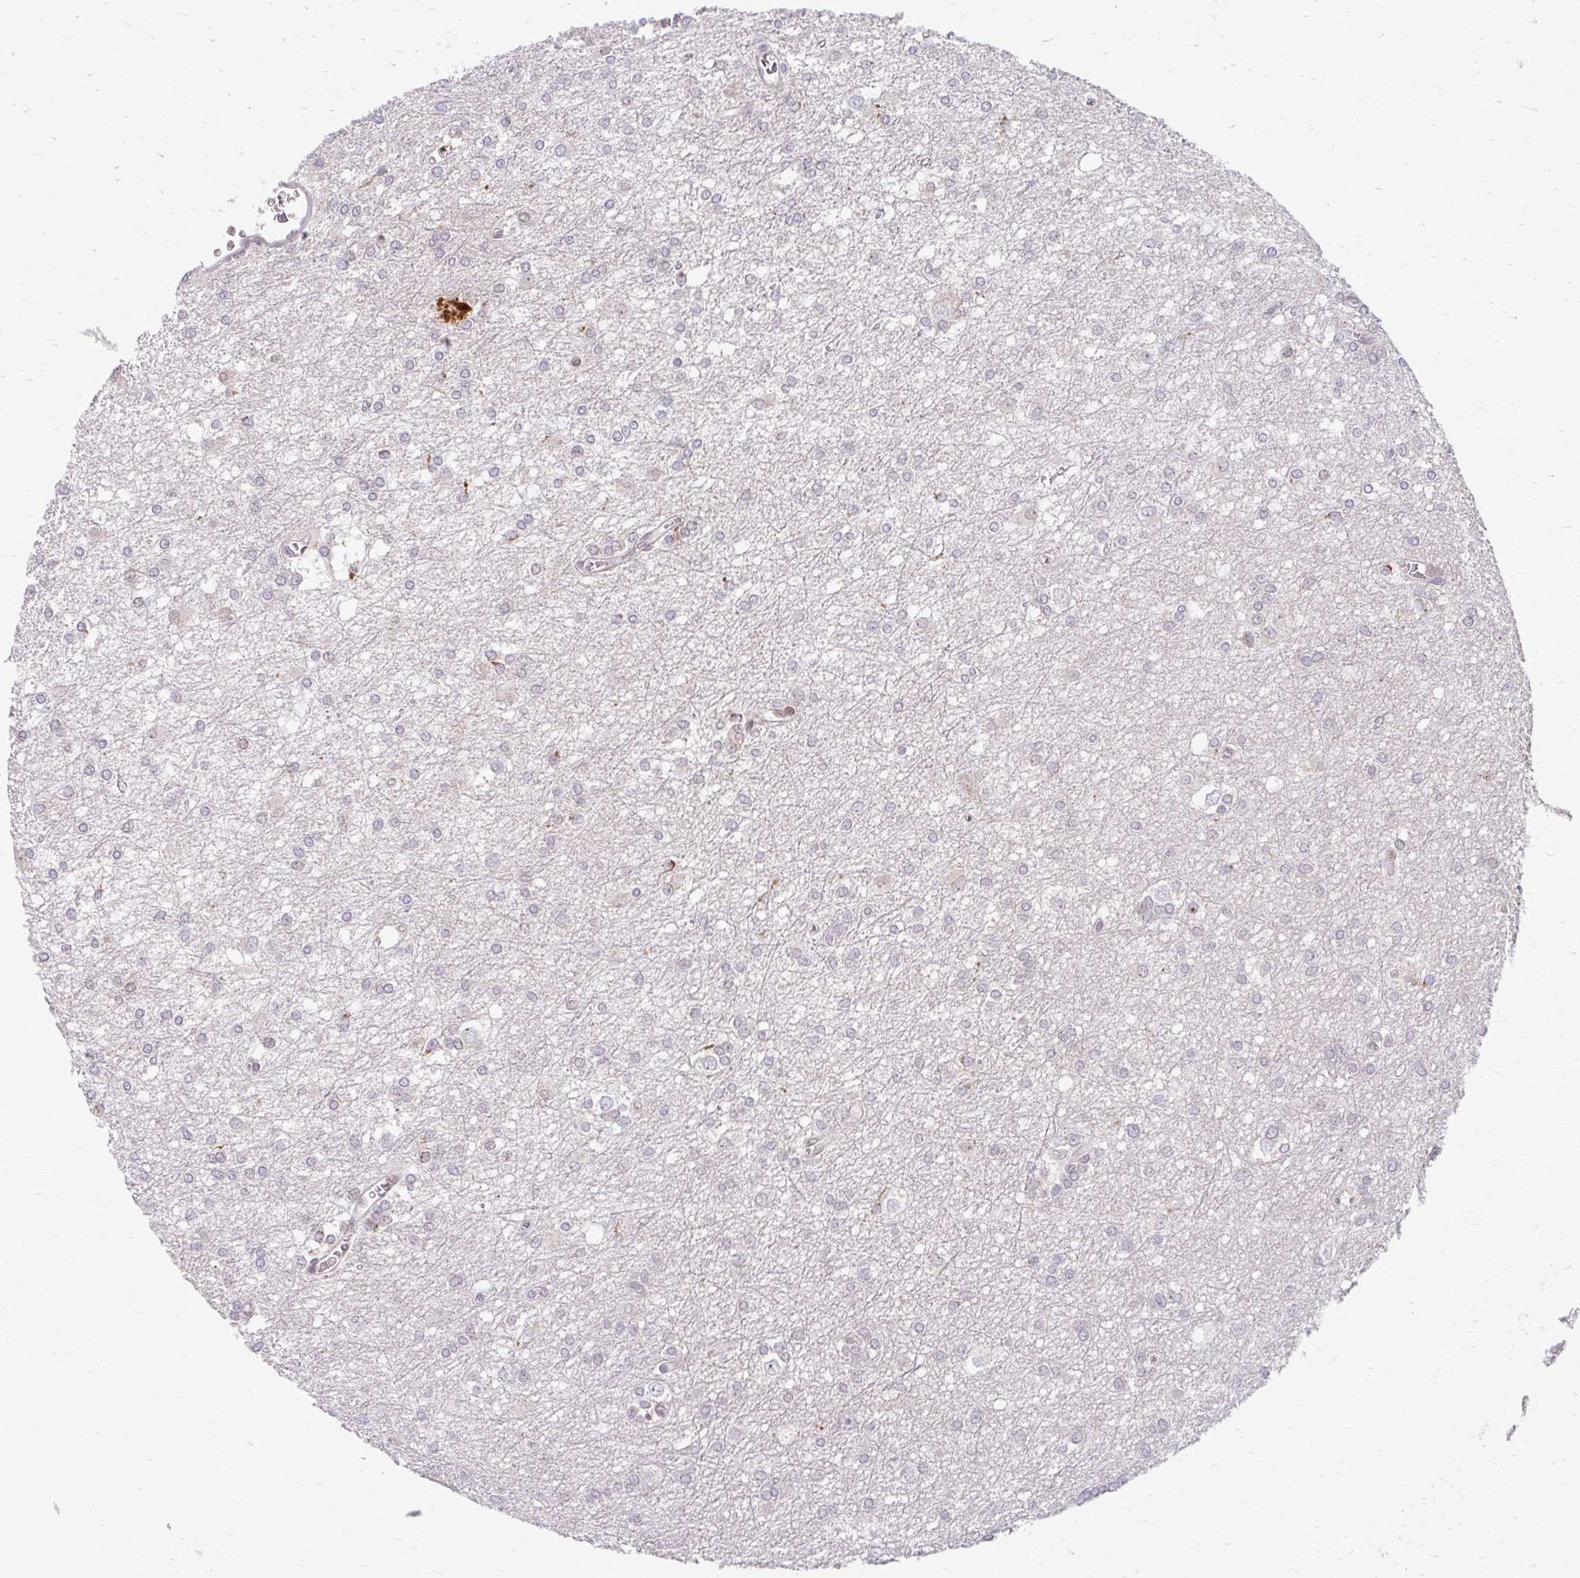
{"staining": {"intensity": "moderate", "quantity": "<25%", "location": "nuclear"}, "tissue": "glioma", "cell_type": "Tumor cells", "image_type": "cancer", "snomed": [{"axis": "morphology", "description": "Glioma, malignant, High grade"}, {"axis": "topography", "description": "Brain"}], "caption": "Immunohistochemical staining of malignant glioma (high-grade) reveals low levels of moderate nuclear protein positivity in about <25% of tumor cells.", "gene": "BEAN1", "patient": {"sex": "male", "age": 48}}